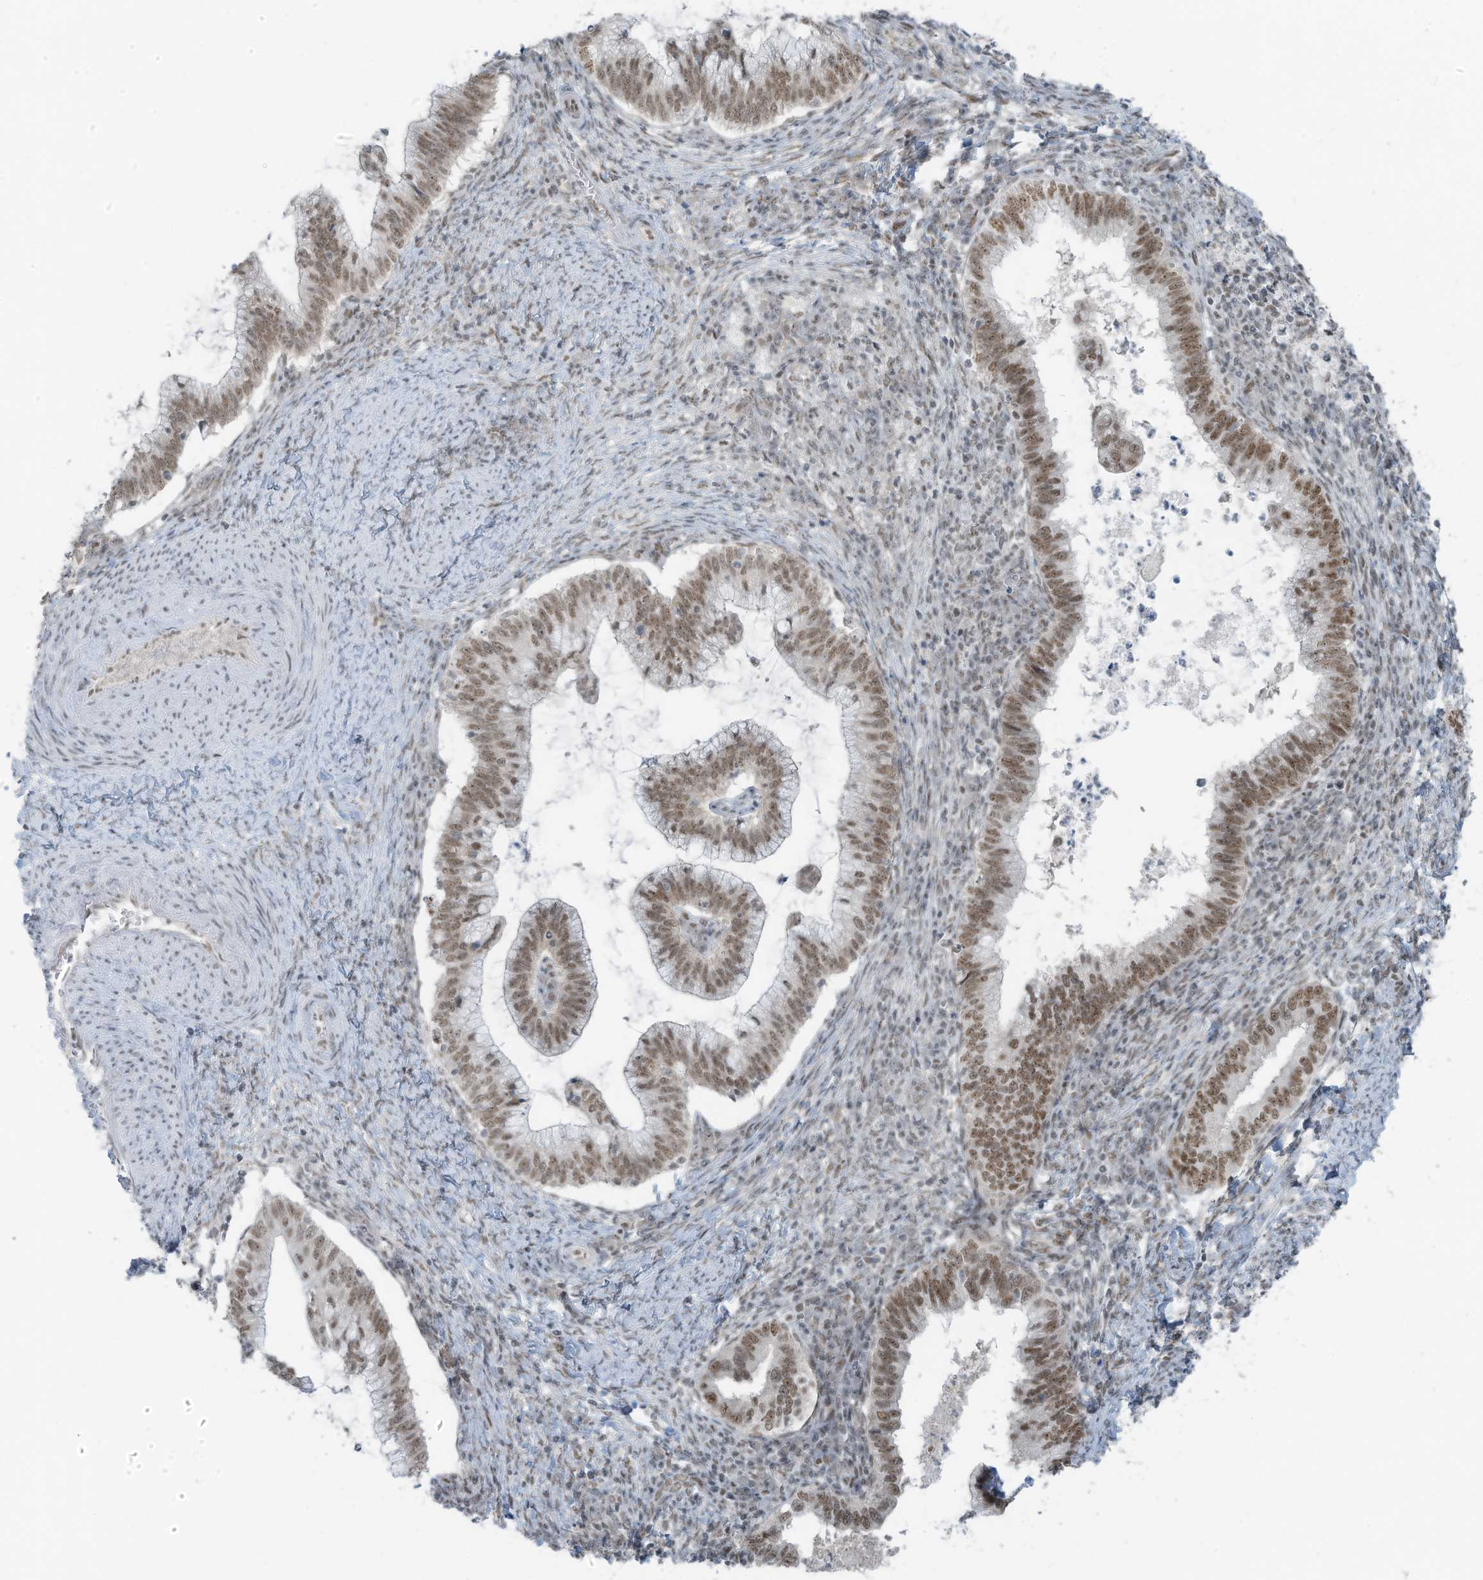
{"staining": {"intensity": "moderate", "quantity": ">75%", "location": "nuclear"}, "tissue": "cervical cancer", "cell_type": "Tumor cells", "image_type": "cancer", "snomed": [{"axis": "morphology", "description": "Adenocarcinoma, NOS"}, {"axis": "topography", "description": "Cervix"}], "caption": "Cervical adenocarcinoma was stained to show a protein in brown. There is medium levels of moderate nuclear expression in approximately >75% of tumor cells. (IHC, brightfield microscopy, high magnification).", "gene": "WRNIP1", "patient": {"sex": "female", "age": 36}}